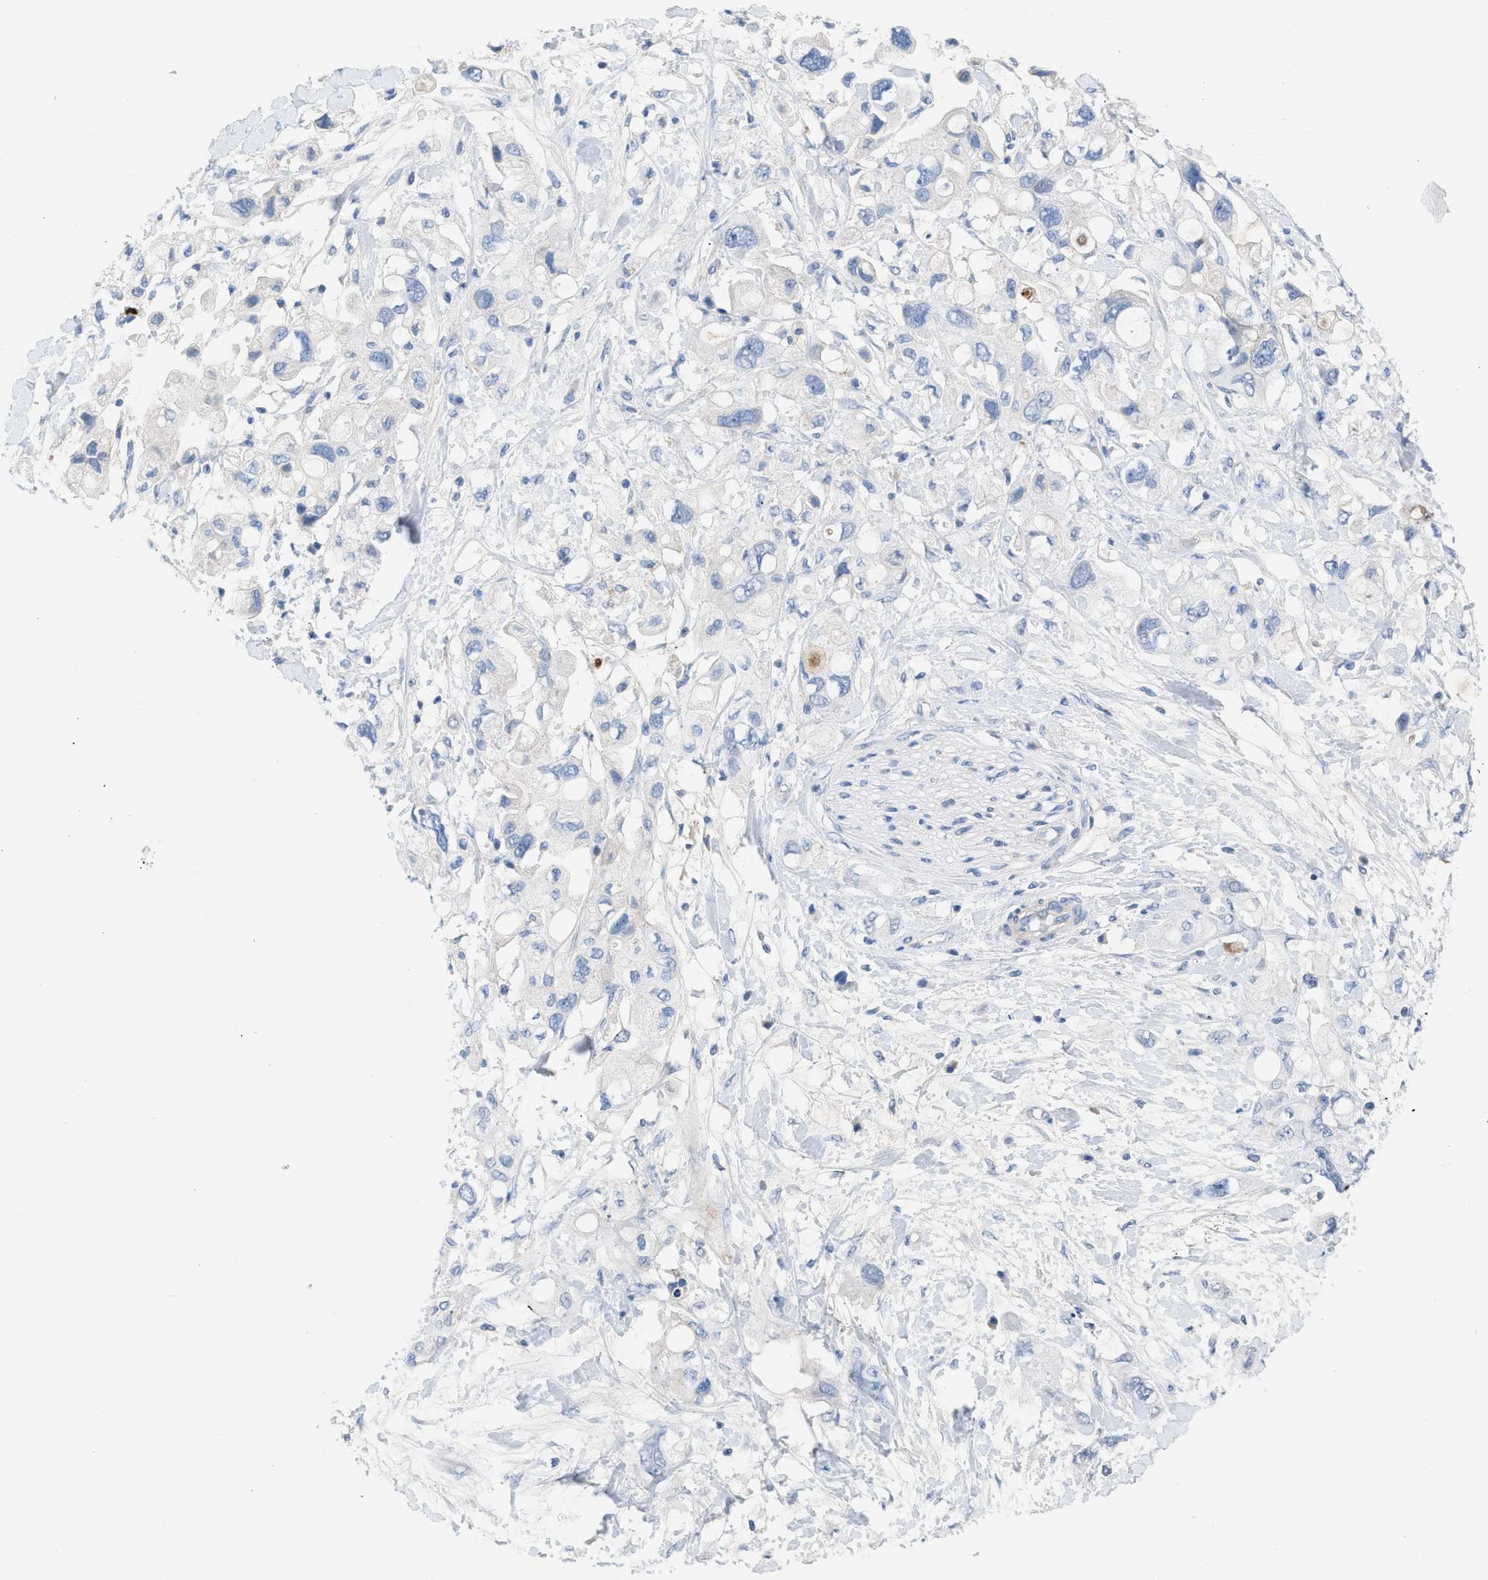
{"staining": {"intensity": "negative", "quantity": "none", "location": "none"}, "tissue": "pancreatic cancer", "cell_type": "Tumor cells", "image_type": "cancer", "snomed": [{"axis": "morphology", "description": "Adenocarcinoma, NOS"}, {"axis": "topography", "description": "Pancreas"}], "caption": "There is no significant positivity in tumor cells of pancreatic adenocarcinoma. The staining was performed using DAB to visualize the protein expression in brown, while the nuclei were stained in blue with hematoxylin (Magnification: 20x).", "gene": "HPX", "patient": {"sex": "female", "age": 56}}